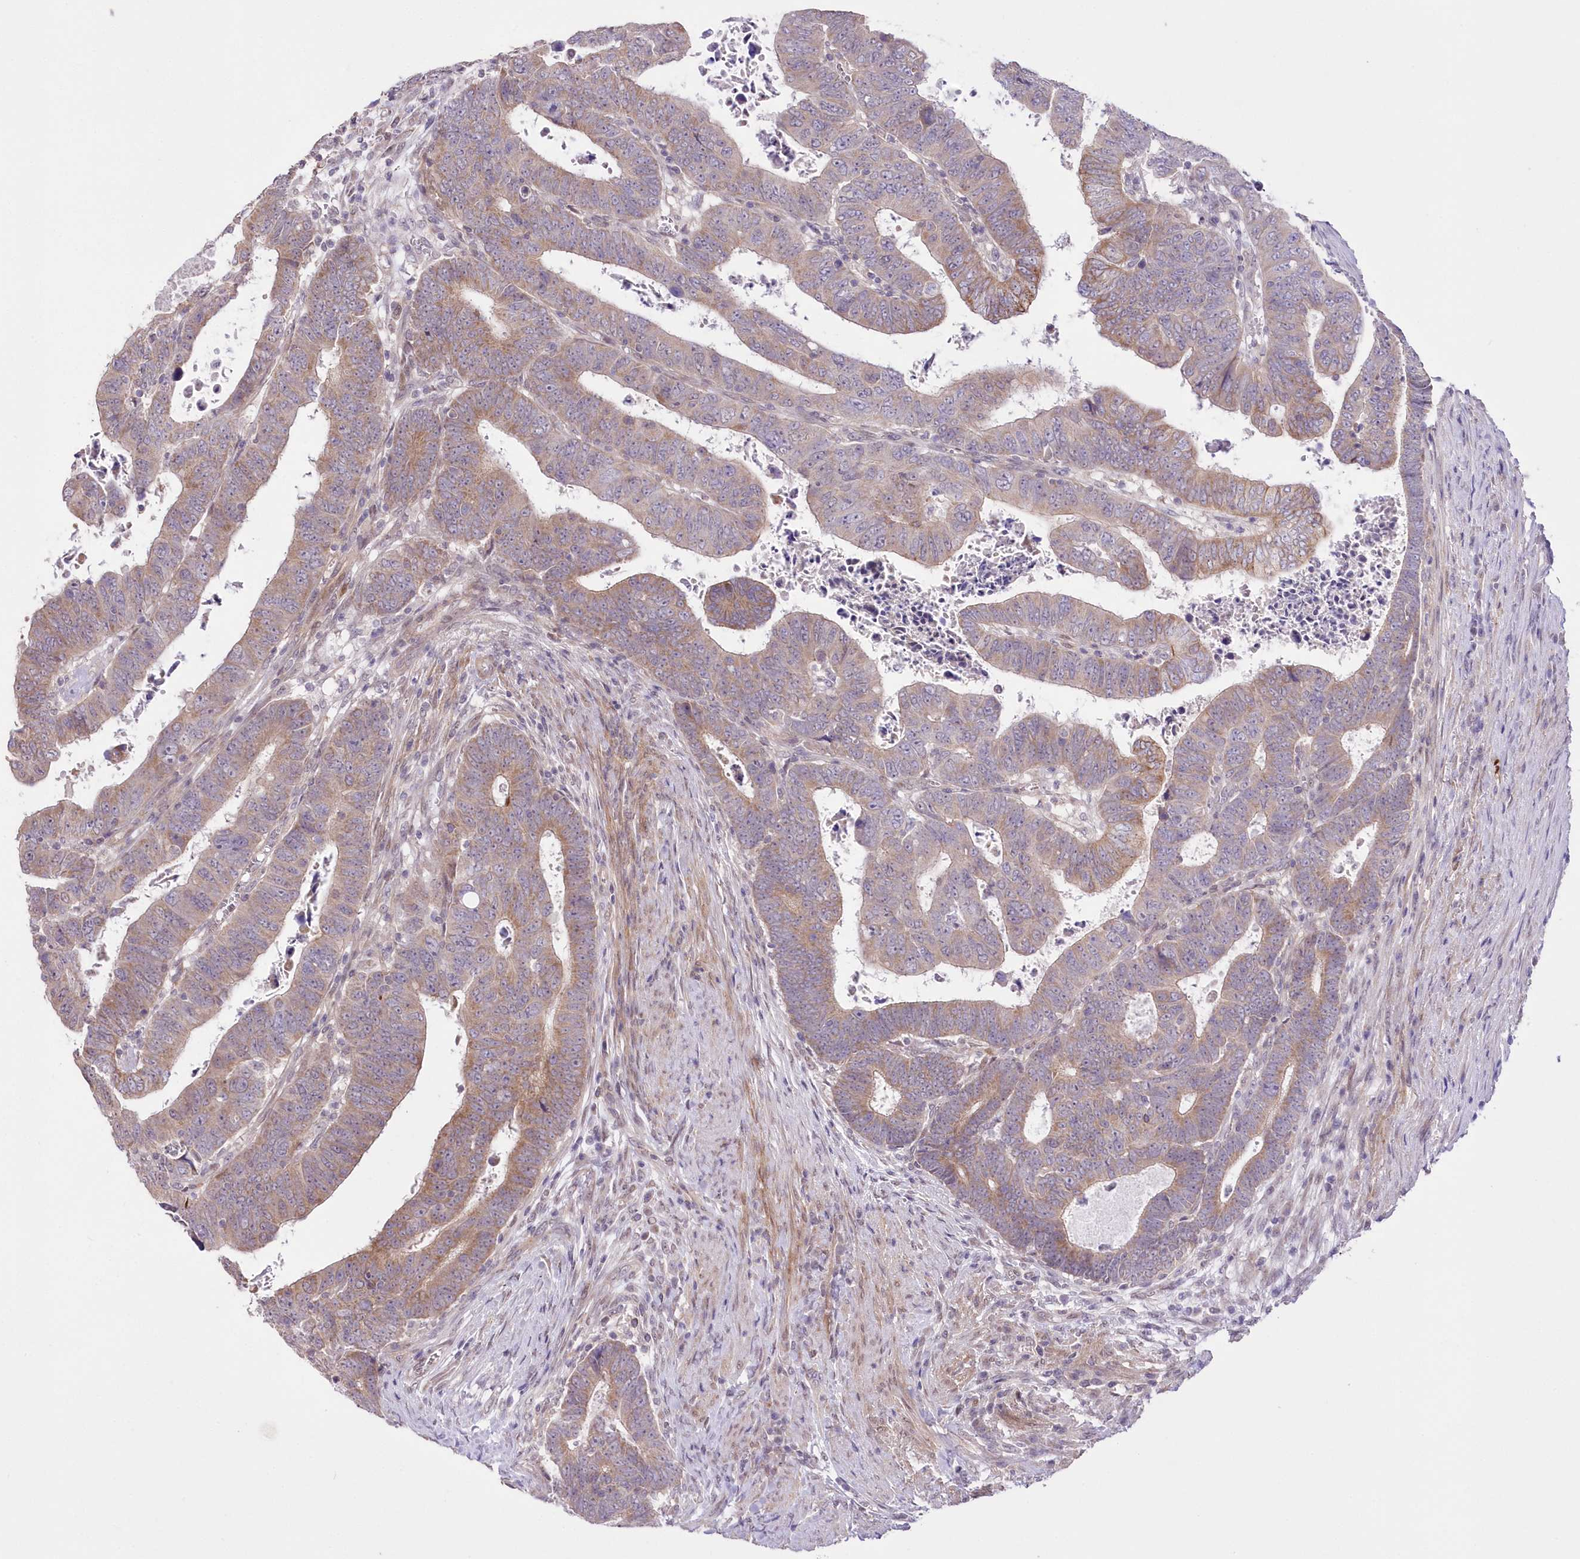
{"staining": {"intensity": "moderate", "quantity": ">75%", "location": "cytoplasmic/membranous"}, "tissue": "colorectal cancer", "cell_type": "Tumor cells", "image_type": "cancer", "snomed": [{"axis": "morphology", "description": "Normal tissue, NOS"}, {"axis": "morphology", "description": "Adenocarcinoma, NOS"}, {"axis": "topography", "description": "Rectum"}], "caption": "Human adenocarcinoma (colorectal) stained with a protein marker exhibits moderate staining in tumor cells.", "gene": "FAM241B", "patient": {"sex": "female", "age": 65}}